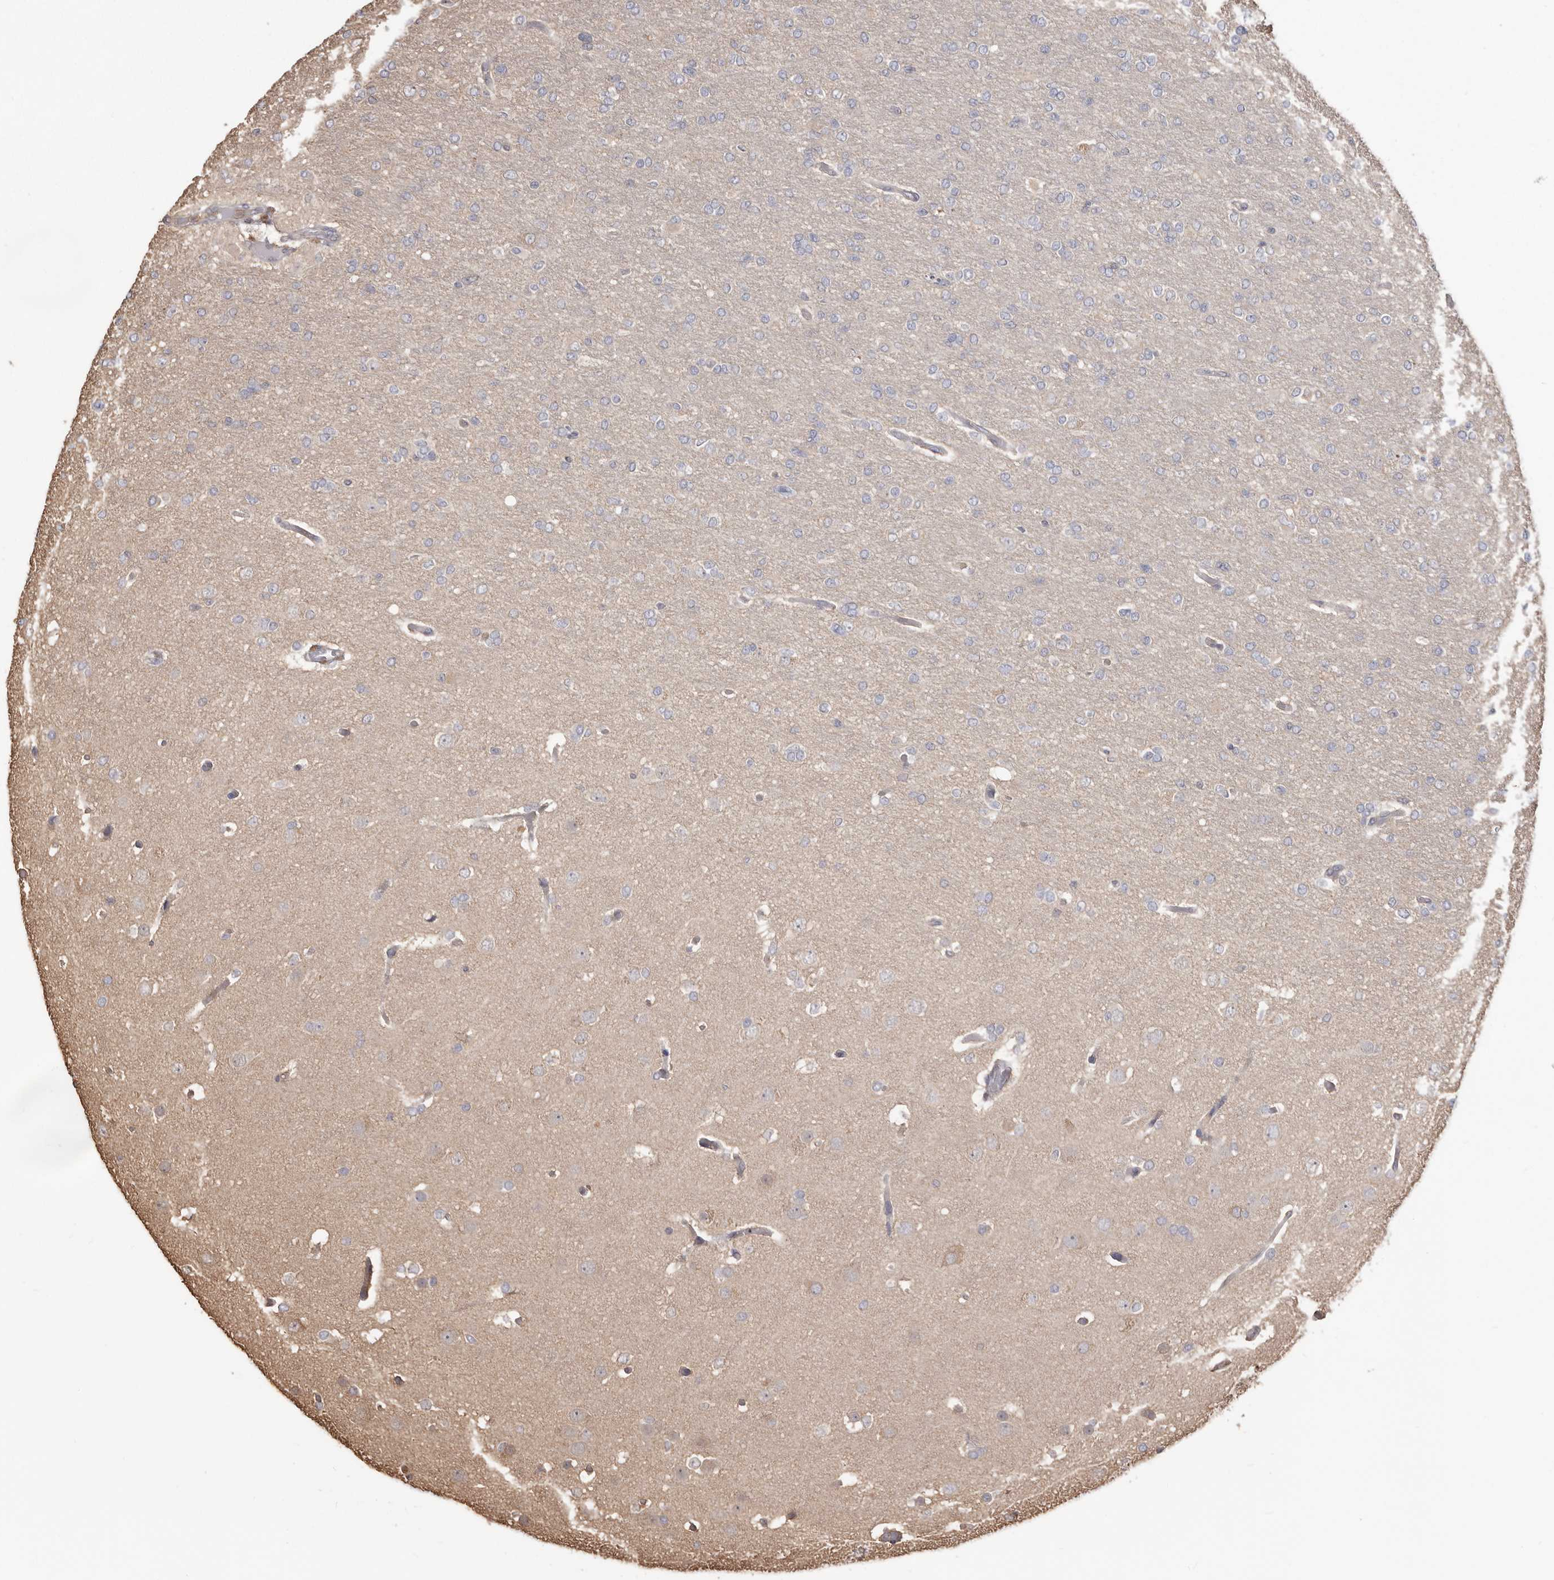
{"staining": {"intensity": "negative", "quantity": "none", "location": "none"}, "tissue": "glioma", "cell_type": "Tumor cells", "image_type": "cancer", "snomed": [{"axis": "morphology", "description": "Glioma, malignant, High grade"}, {"axis": "topography", "description": "Cerebral cortex"}], "caption": "High-grade glioma (malignant) was stained to show a protein in brown. There is no significant positivity in tumor cells.", "gene": "PKM", "patient": {"sex": "female", "age": 36}}